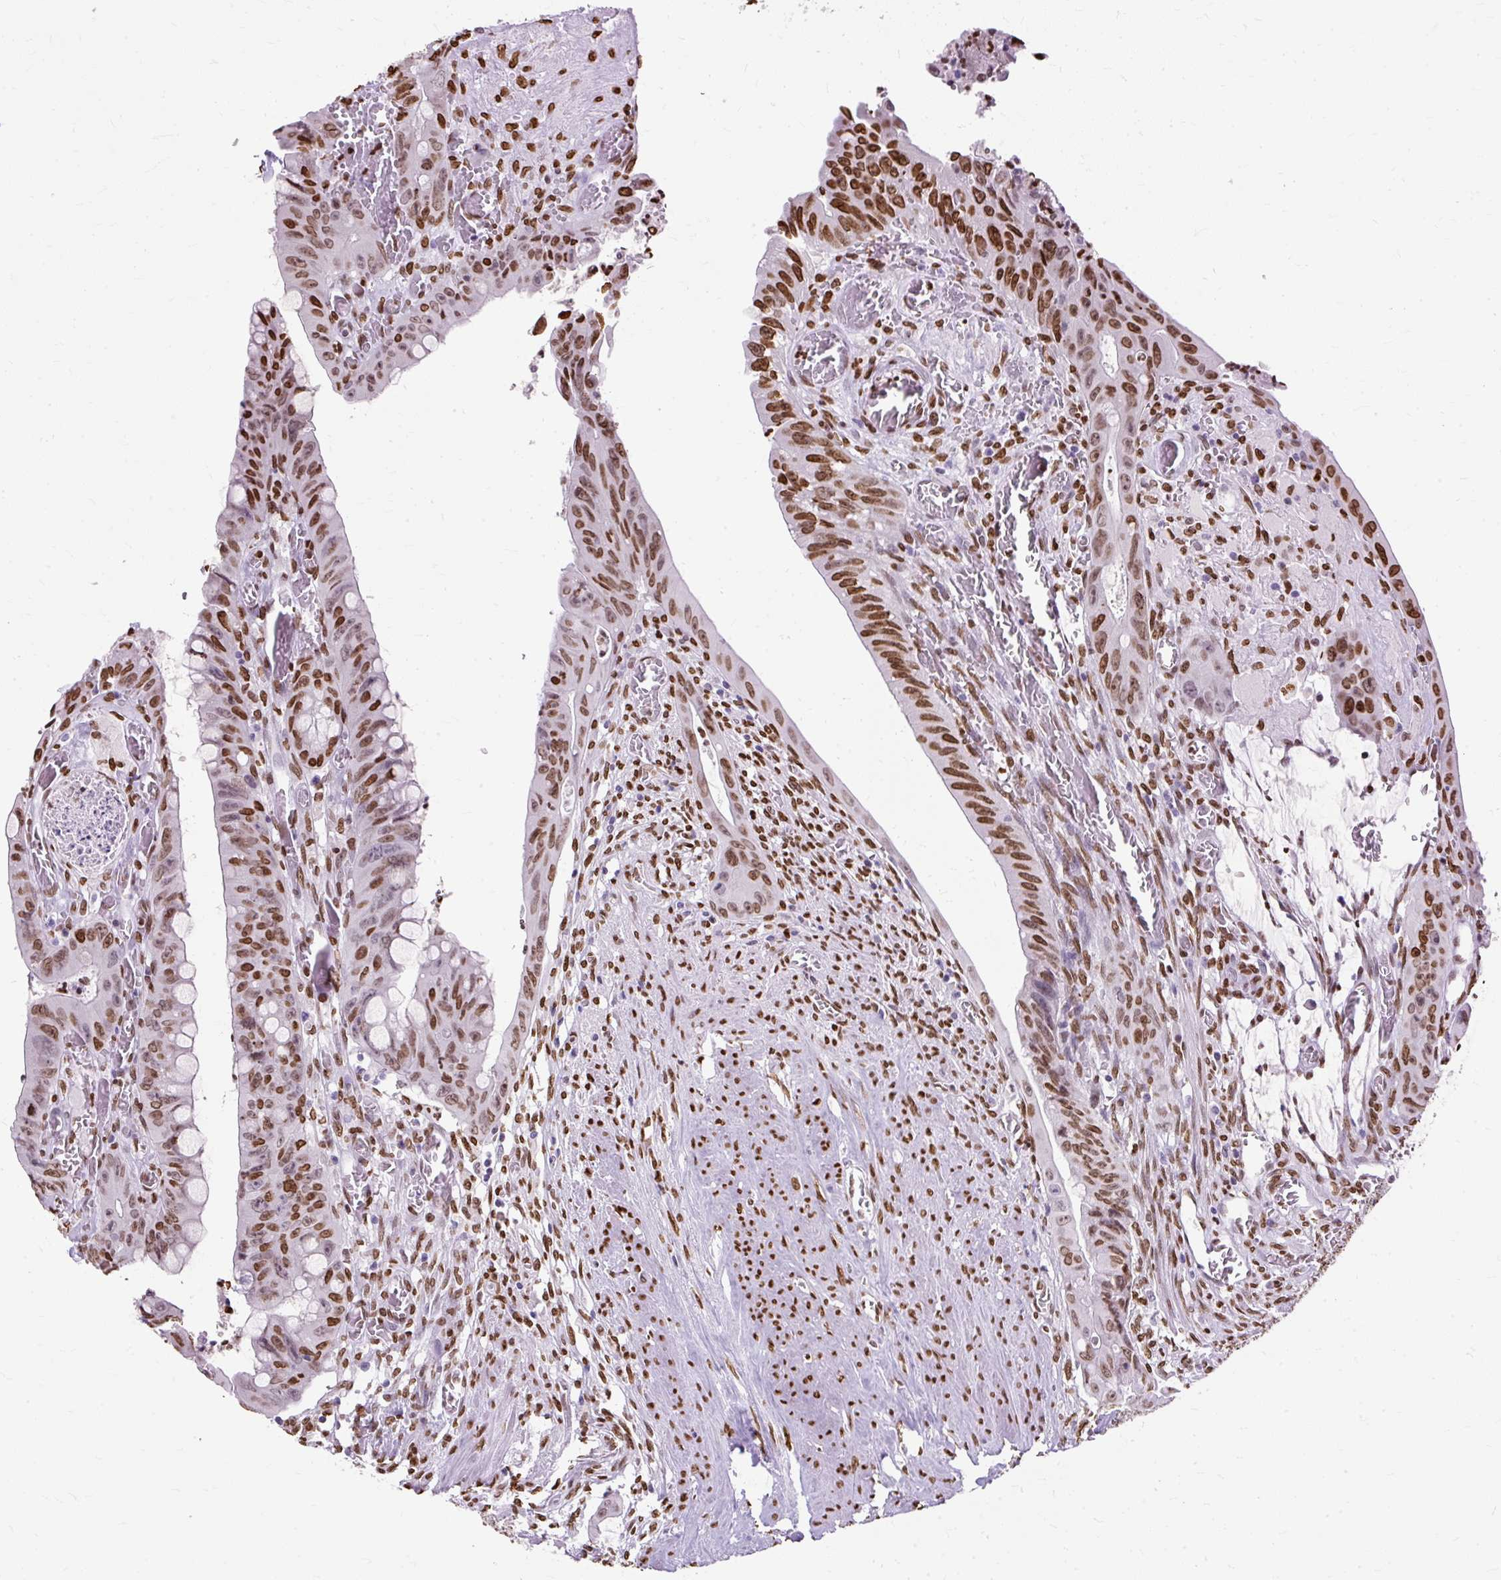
{"staining": {"intensity": "moderate", "quantity": ">75%", "location": "nuclear"}, "tissue": "colorectal cancer", "cell_type": "Tumor cells", "image_type": "cancer", "snomed": [{"axis": "morphology", "description": "Adenocarcinoma, NOS"}, {"axis": "topography", "description": "Rectum"}], "caption": "This is a micrograph of IHC staining of colorectal adenocarcinoma, which shows moderate expression in the nuclear of tumor cells.", "gene": "TMEM184C", "patient": {"sex": "male", "age": 78}}